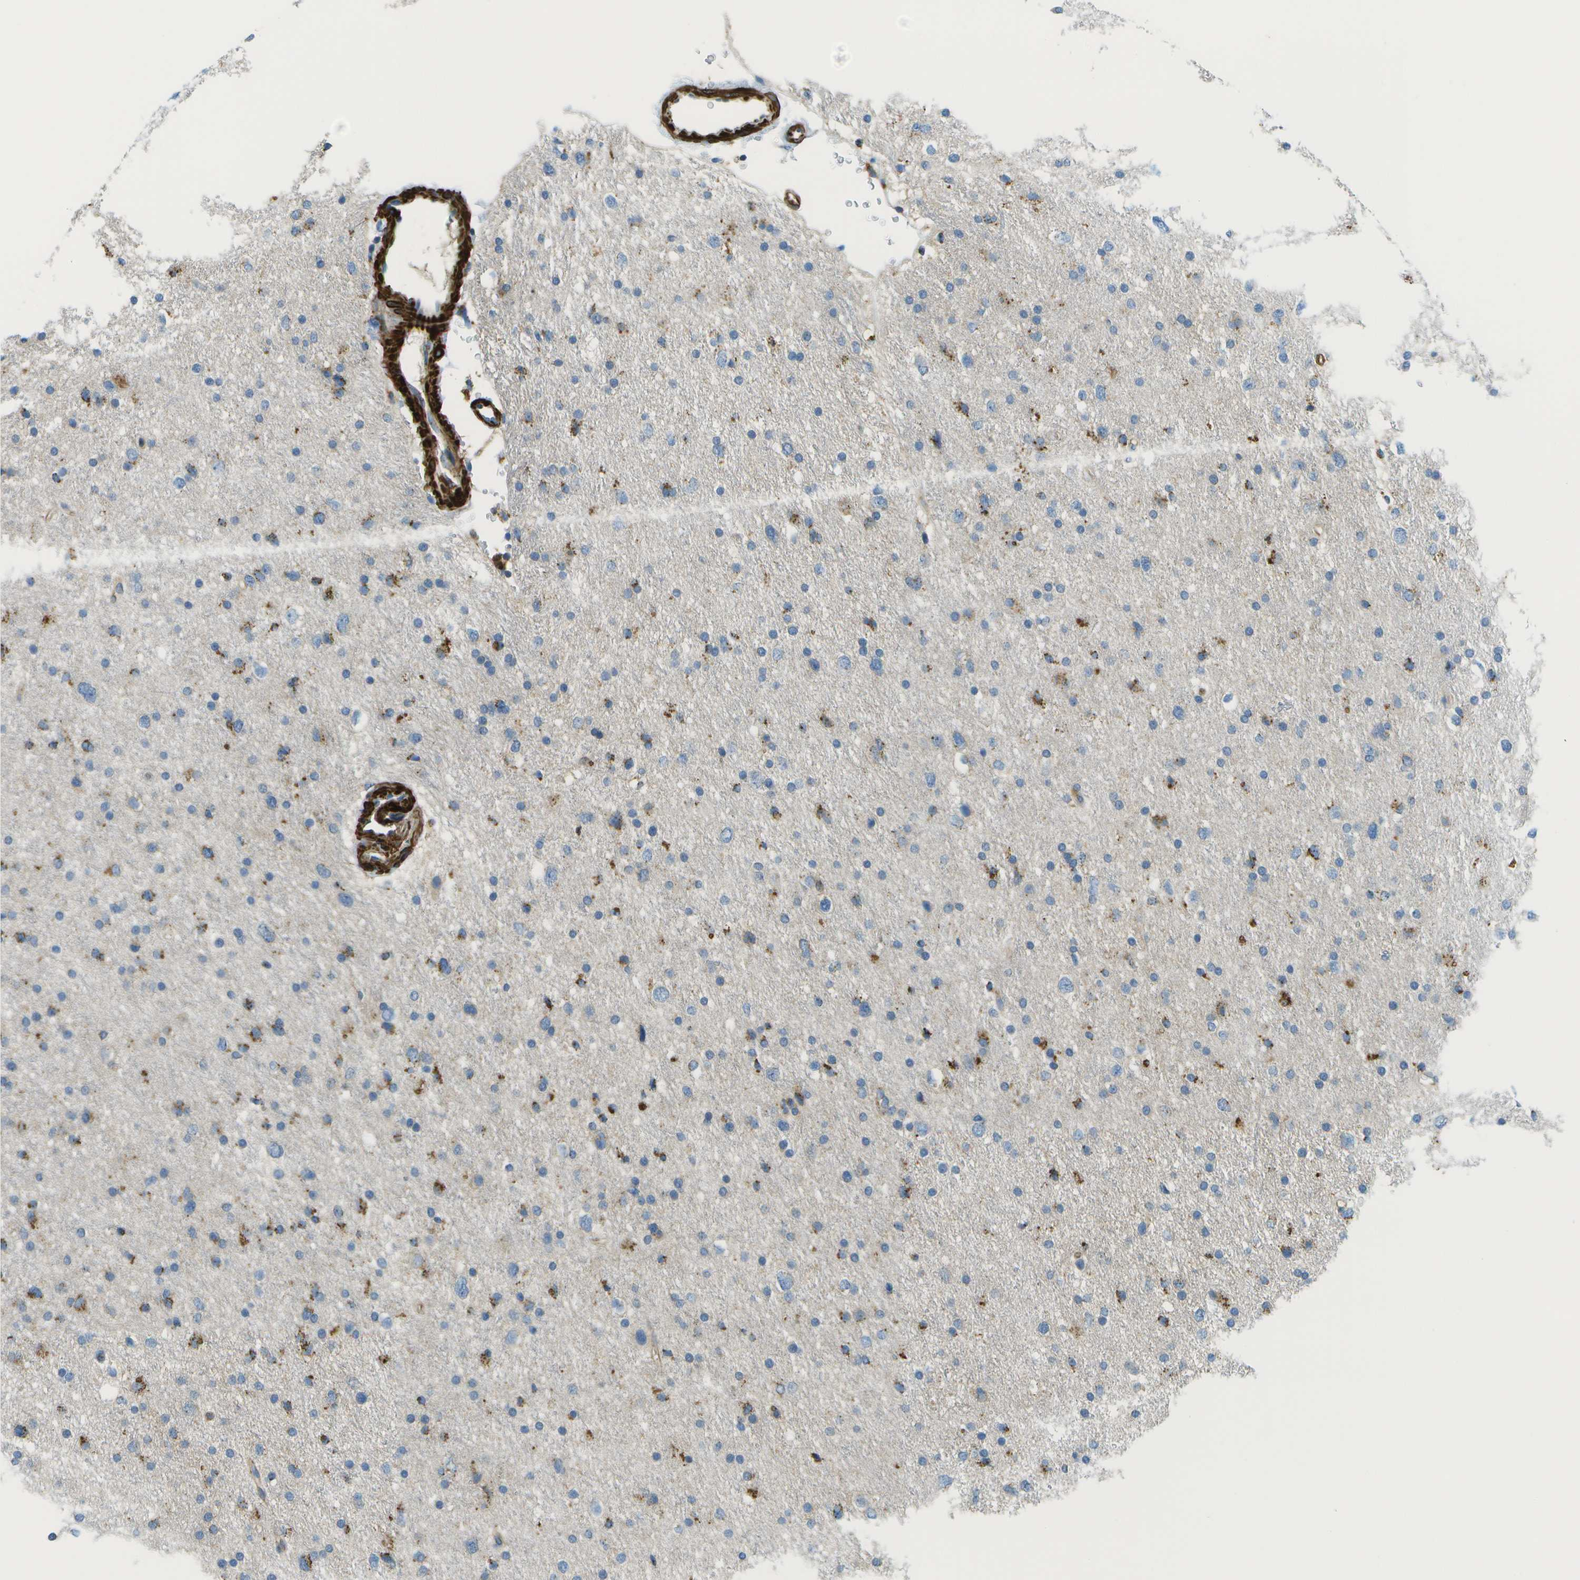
{"staining": {"intensity": "moderate", "quantity": "25%-75%", "location": "cytoplasmic/membranous"}, "tissue": "glioma", "cell_type": "Tumor cells", "image_type": "cancer", "snomed": [{"axis": "morphology", "description": "Glioma, malignant, Low grade"}, {"axis": "topography", "description": "Brain"}], "caption": "The image exhibits staining of glioma, revealing moderate cytoplasmic/membranous protein expression (brown color) within tumor cells. (DAB (3,3'-diaminobenzidine) IHC with brightfield microscopy, high magnification).", "gene": "MYH11", "patient": {"sex": "female", "age": 37}}